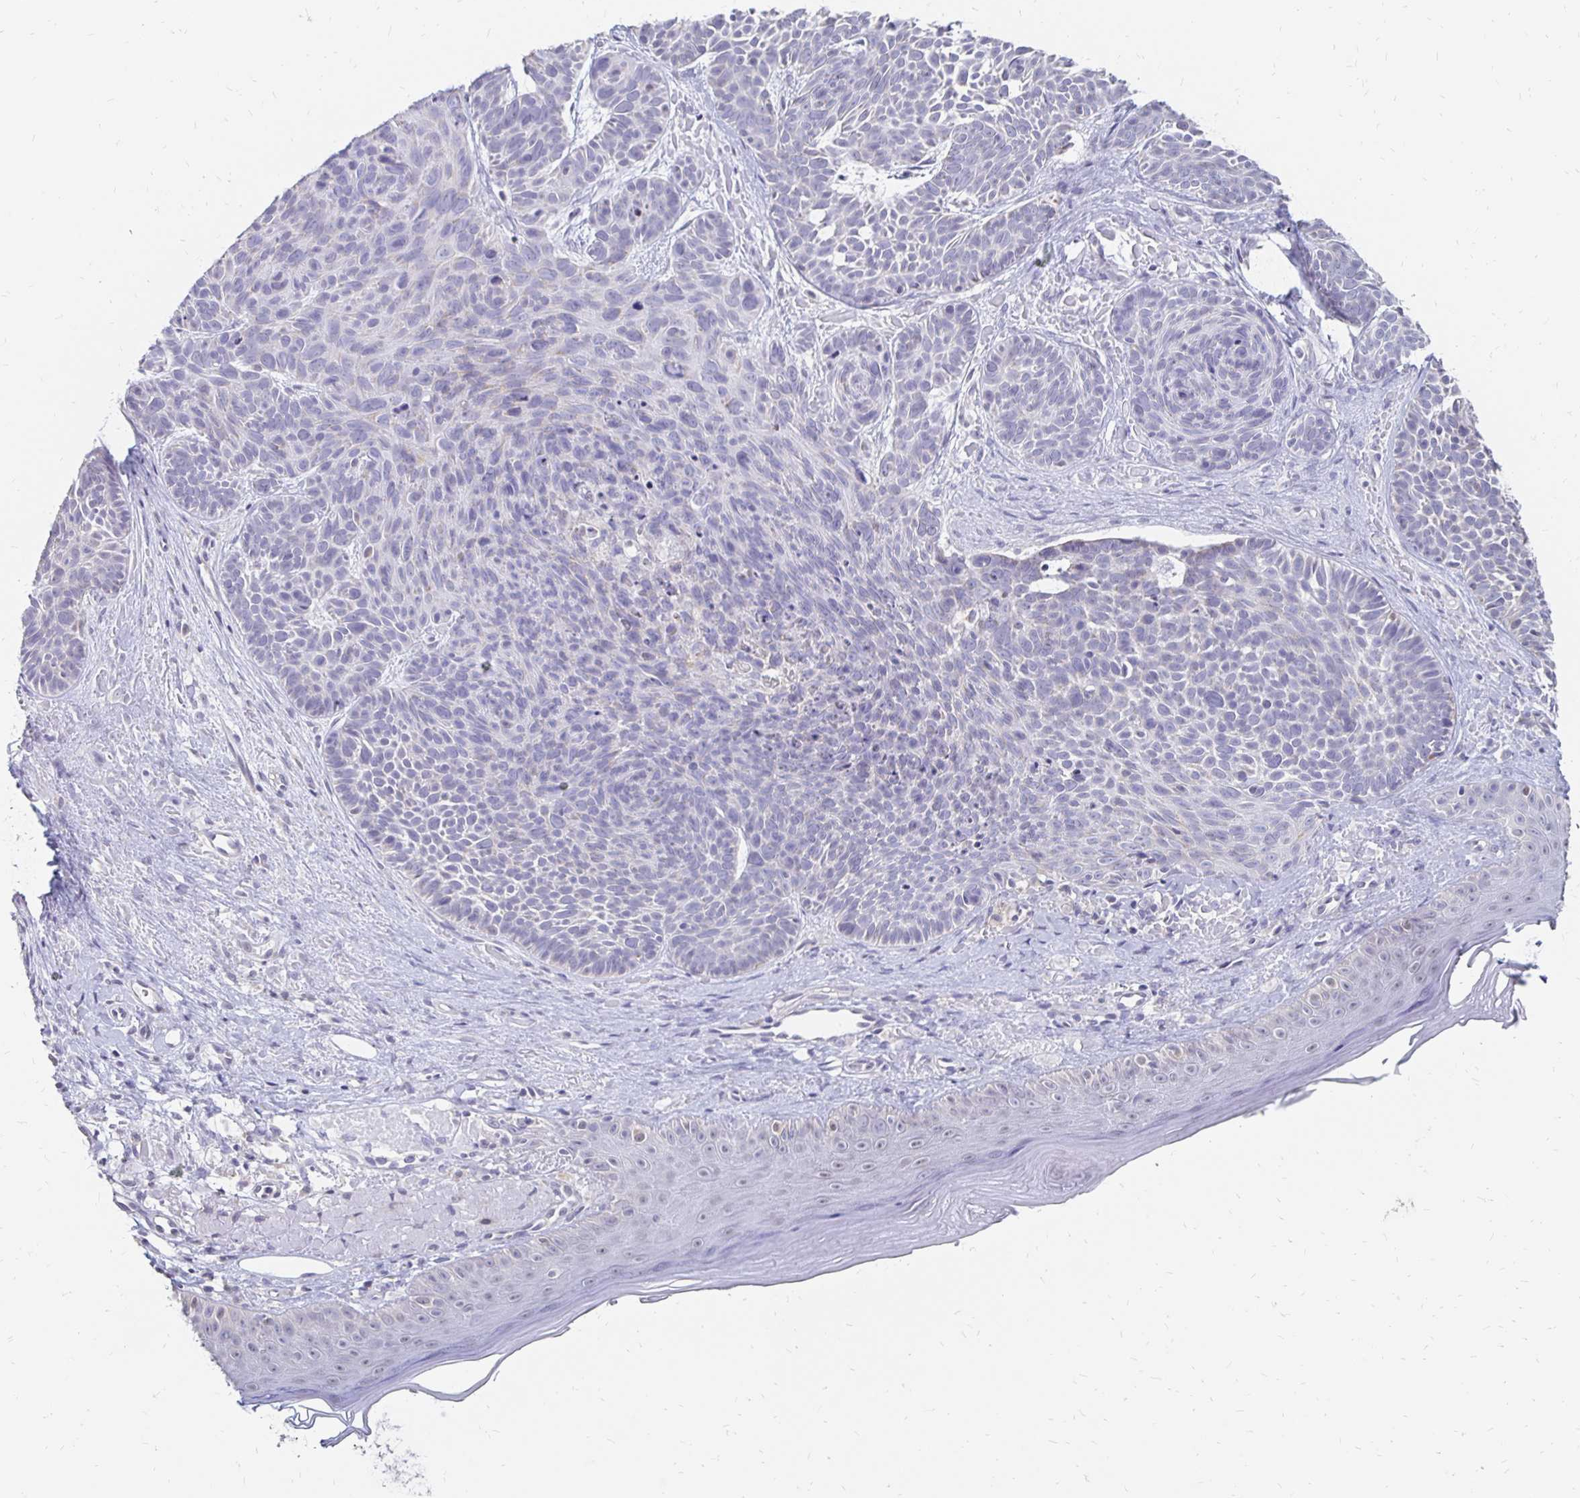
{"staining": {"intensity": "negative", "quantity": "none", "location": "none"}, "tissue": "skin cancer", "cell_type": "Tumor cells", "image_type": "cancer", "snomed": [{"axis": "morphology", "description": "Basal cell carcinoma"}, {"axis": "topography", "description": "Skin"}], "caption": "There is no significant expression in tumor cells of skin cancer.", "gene": "ATOSB", "patient": {"sex": "male", "age": 81}}